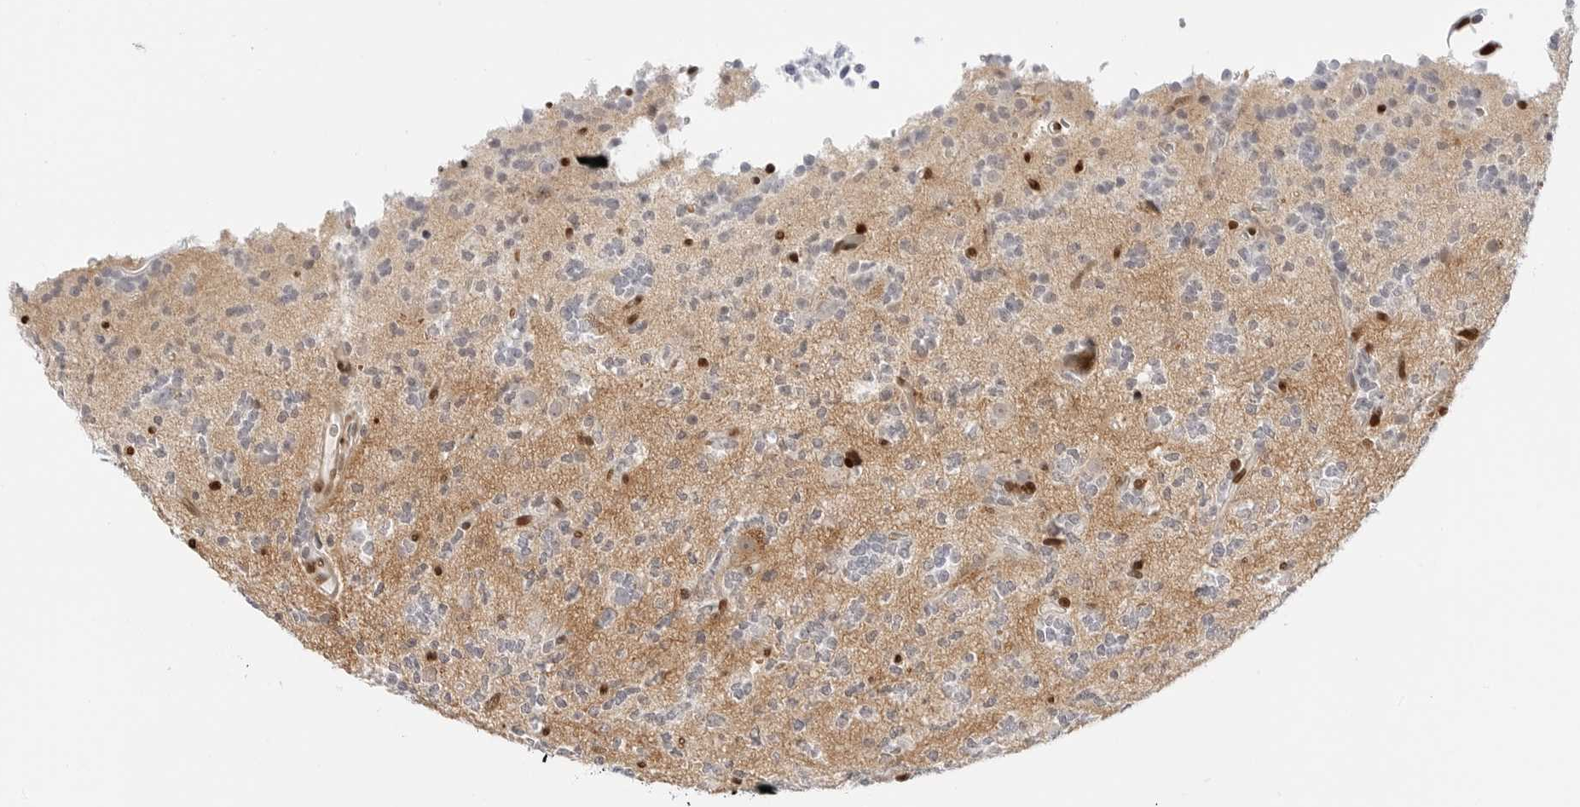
{"staining": {"intensity": "negative", "quantity": "none", "location": "none"}, "tissue": "glioma", "cell_type": "Tumor cells", "image_type": "cancer", "snomed": [{"axis": "morphology", "description": "Glioma, malignant, High grade"}, {"axis": "topography", "description": "Brain"}], "caption": "IHC image of neoplastic tissue: human malignant glioma (high-grade) stained with DAB (3,3'-diaminobenzidine) reveals no significant protein staining in tumor cells.", "gene": "SPIDR", "patient": {"sex": "female", "age": 62}}